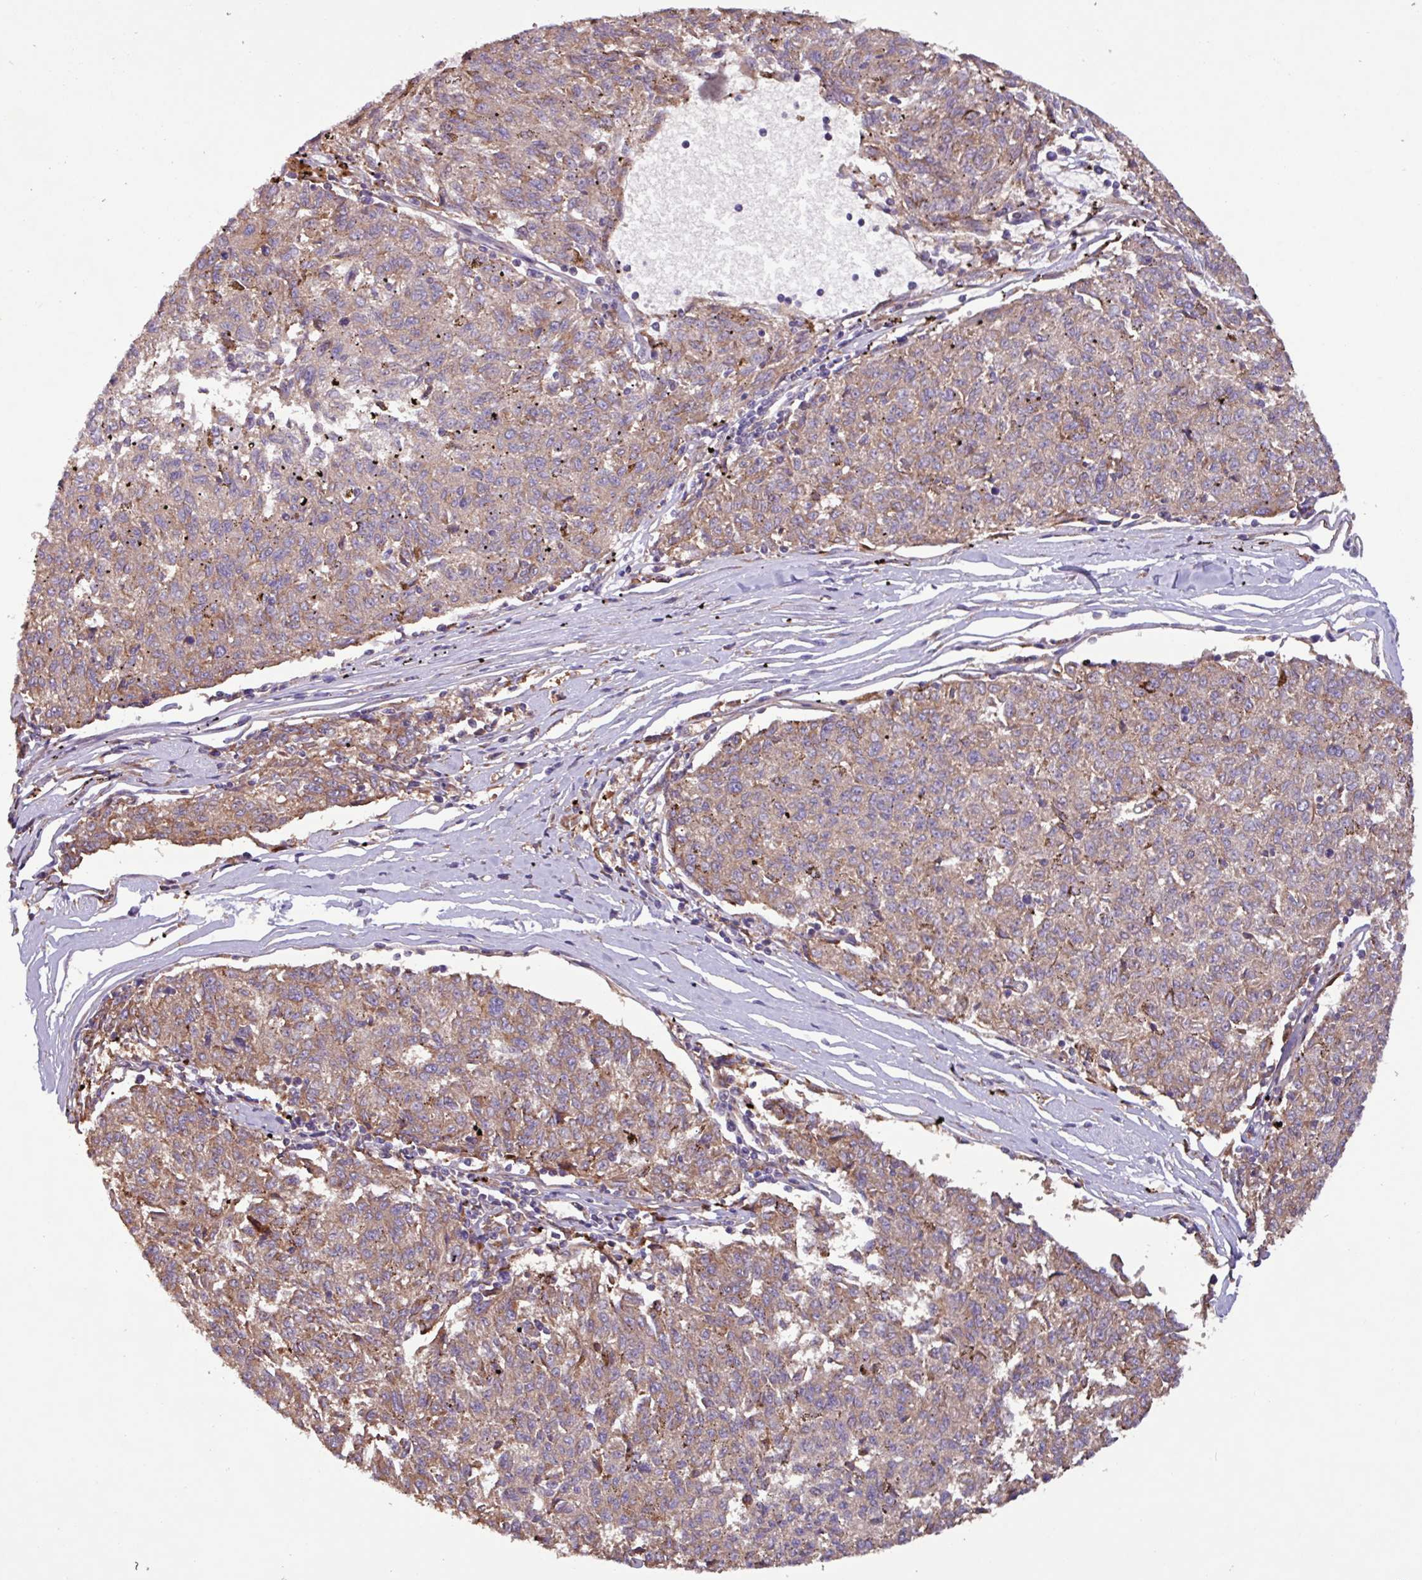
{"staining": {"intensity": "weak", "quantity": ">75%", "location": "cytoplasmic/membranous"}, "tissue": "melanoma", "cell_type": "Tumor cells", "image_type": "cancer", "snomed": [{"axis": "morphology", "description": "Malignant melanoma, NOS"}, {"axis": "topography", "description": "Skin"}], "caption": "This histopathology image displays immunohistochemistry staining of human malignant melanoma, with low weak cytoplasmic/membranous staining in approximately >75% of tumor cells.", "gene": "PTPRQ", "patient": {"sex": "female", "age": 72}}